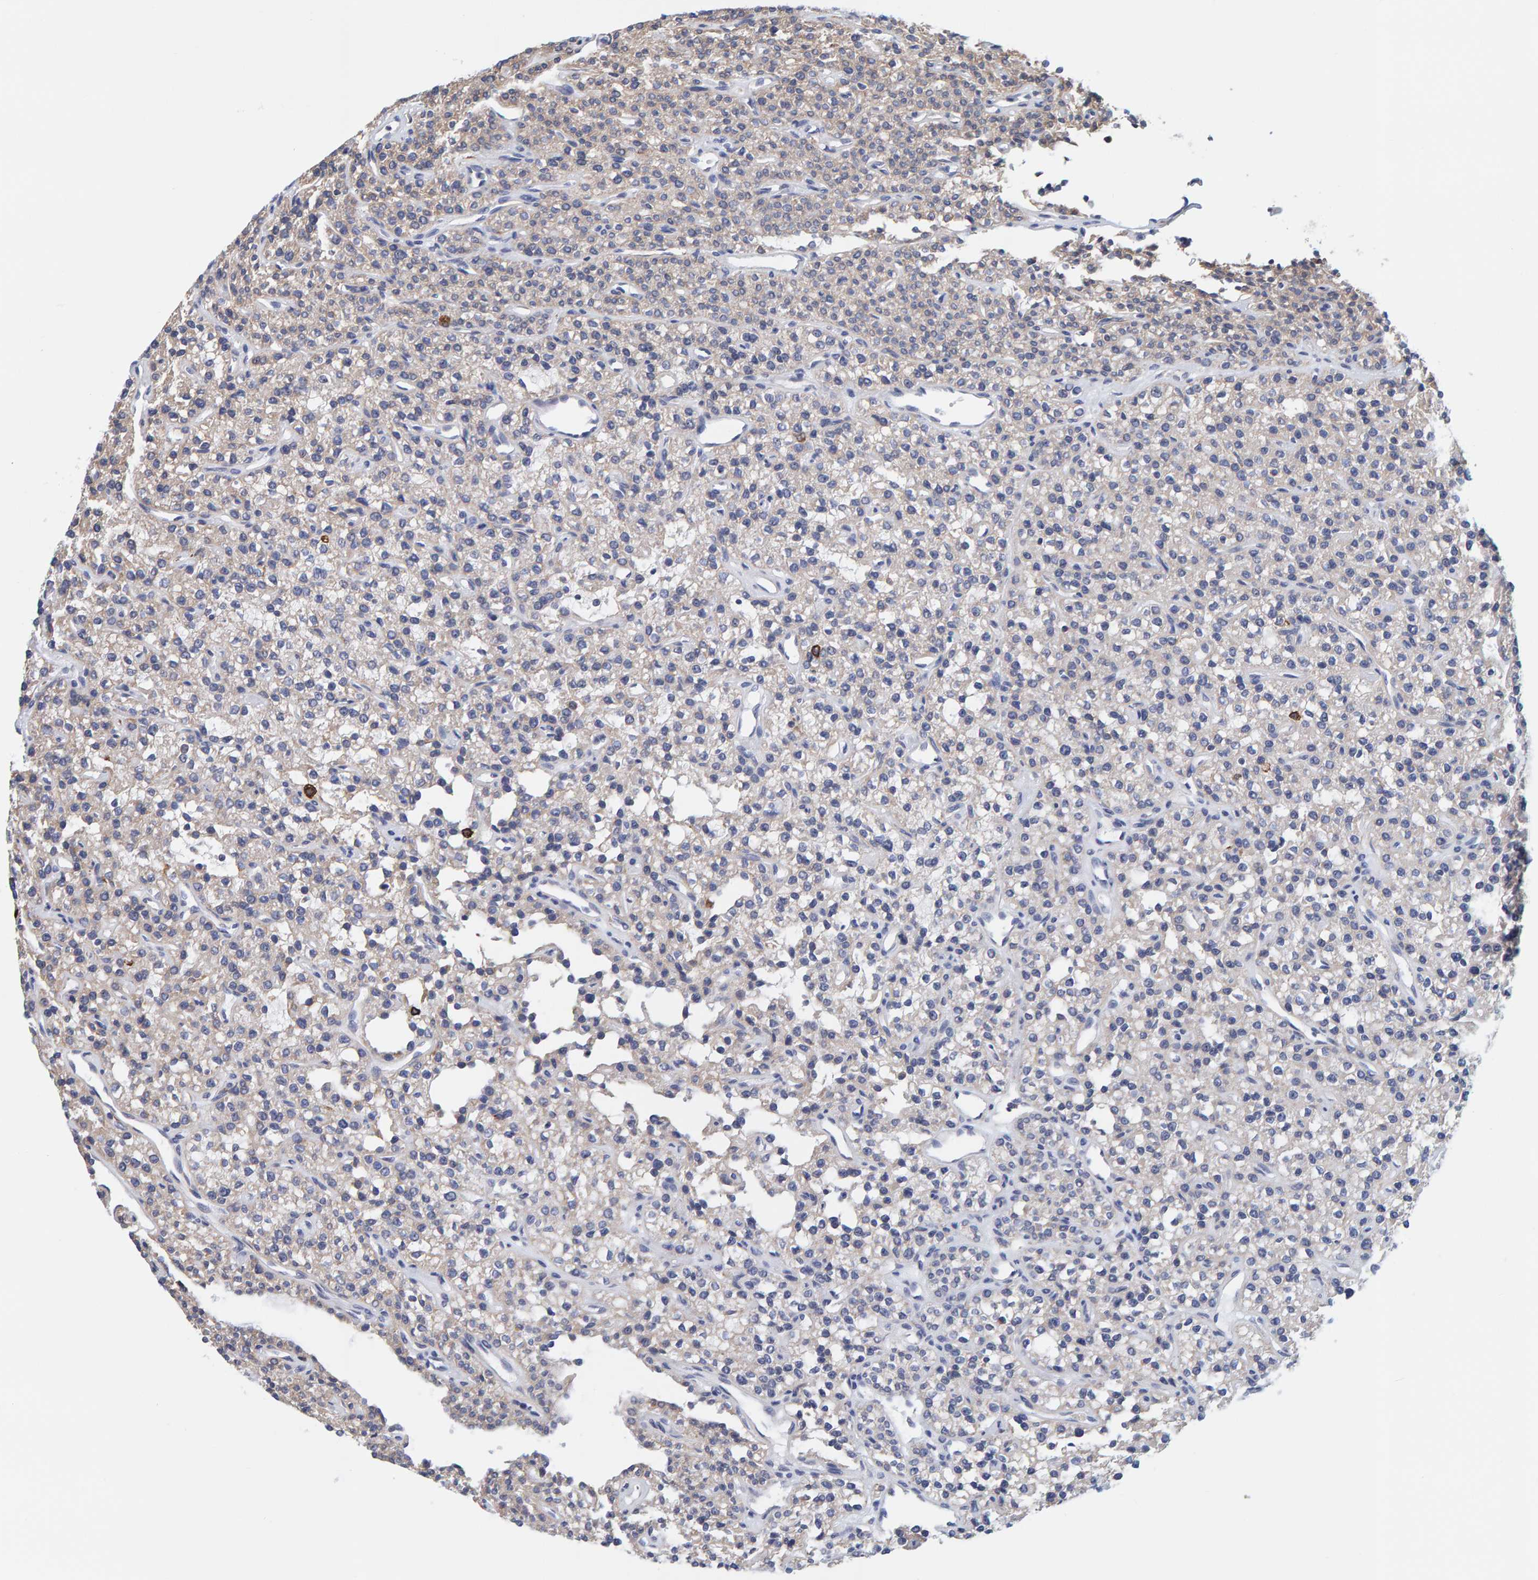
{"staining": {"intensity": "weak", "quantity": "<25%", "location": "cytoplasmic/membranous"}, "tissue": "parathyroid gland", "cell_type": "Glandular cells", "image_type": "normal", "snomed": [{"axis": "morphology", "description": "Normal tissue, NOS"}, {"axis": "topography", "description": "Parathyroid gland"}], "caption": "This is an immunohistochemistry (IHC) image of benign parathyroid gland. There is no positivity in glandular cells.", "gene": "SGPL1", "patient": {"sex": "male", "age": 46}}